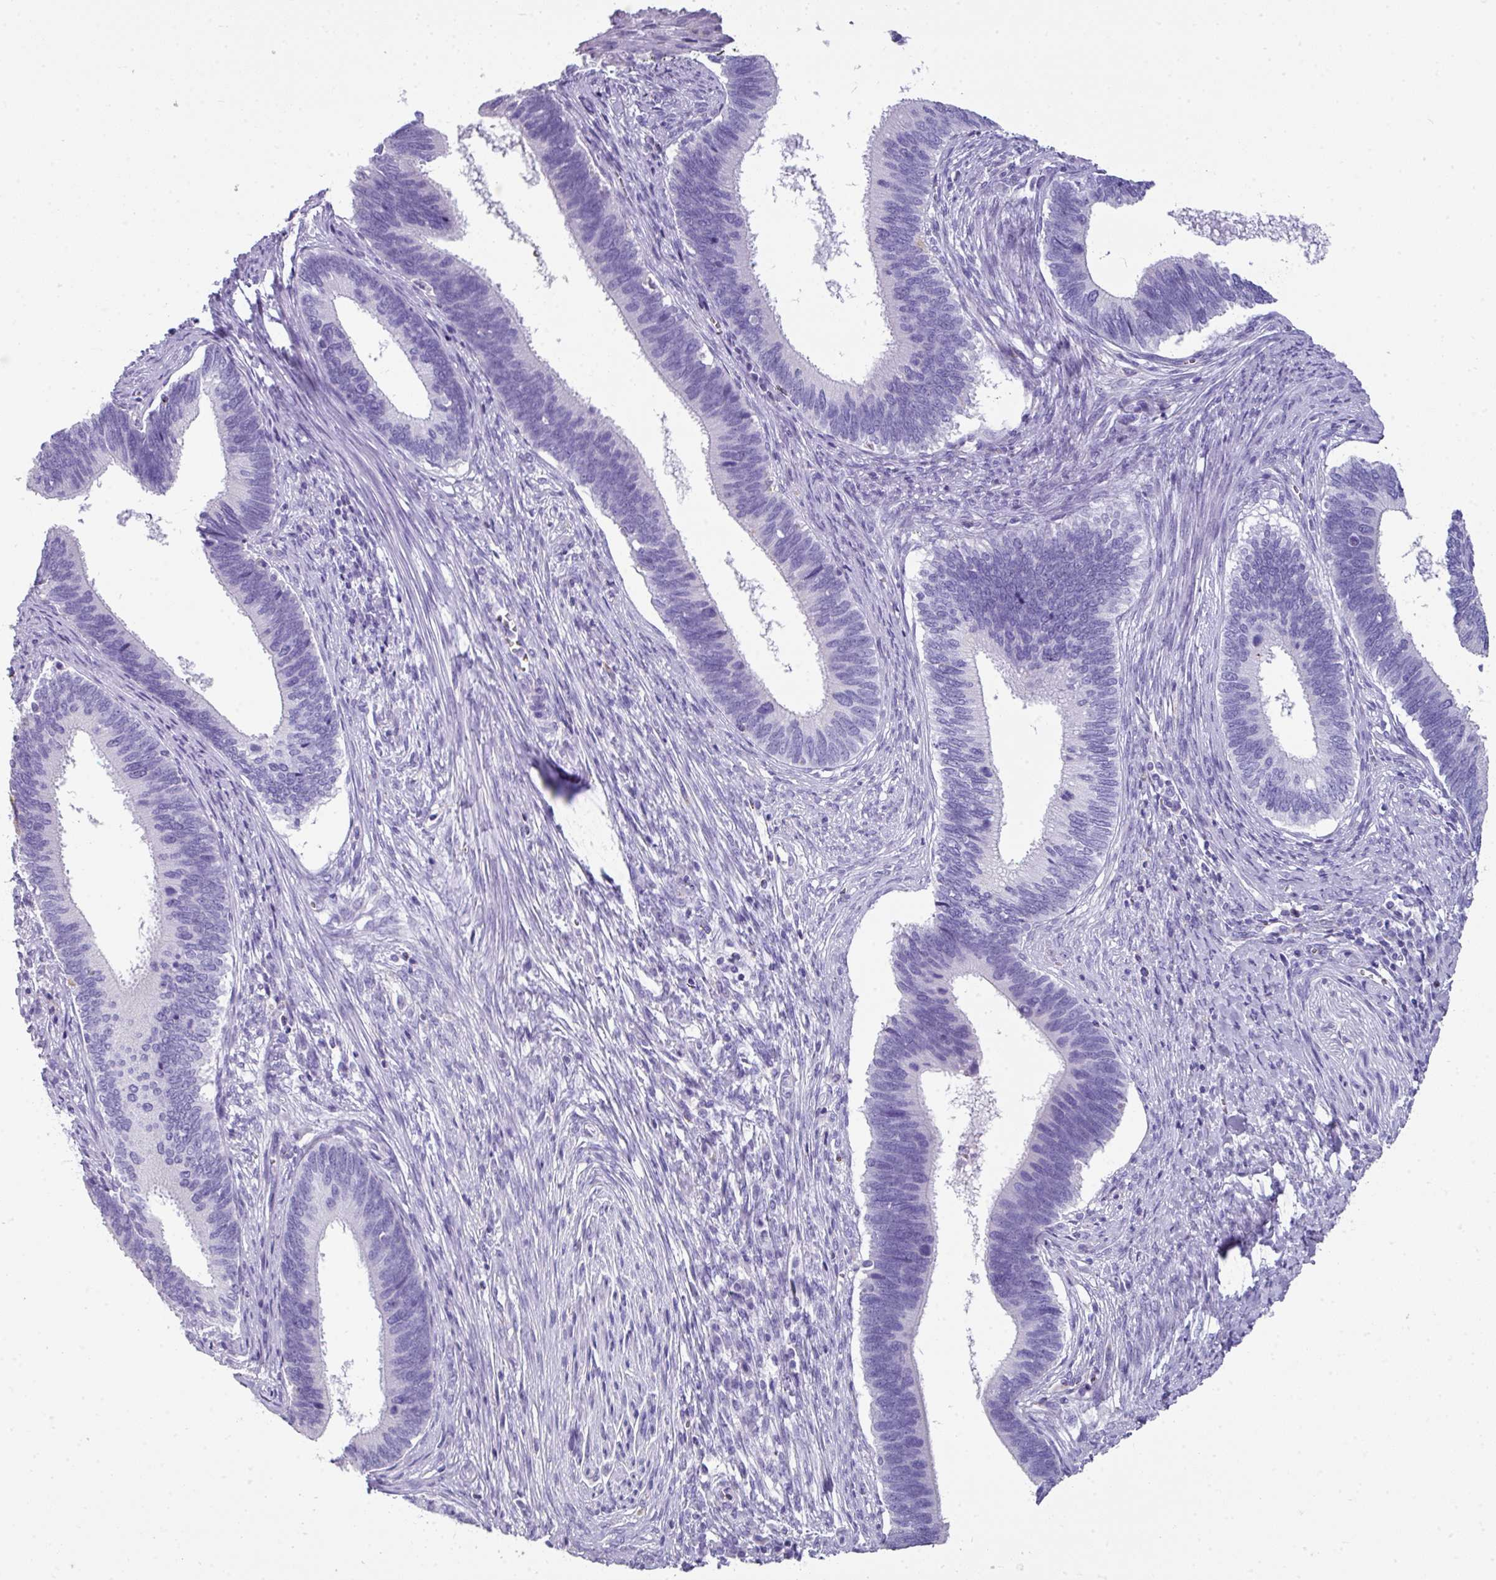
{"staining": {"intensity": "negative", "quantity": "none", "location": "none"}, "tissue": "cervical cancer", "cell_type": "Tumor cells", "image_type": "cancer", "snomed": [{"axis": "morphology", "description": "Adenocarcinoma, NOS"}, {"axis": "topography", "description": "Cervix"}], "caption": "Protein analysis of cervical cancer (adenocarcinoma) reveals no significant staining in tumor cells.", "gene": "ZNF568", "patient": {"sex": "female", "age": 42}}